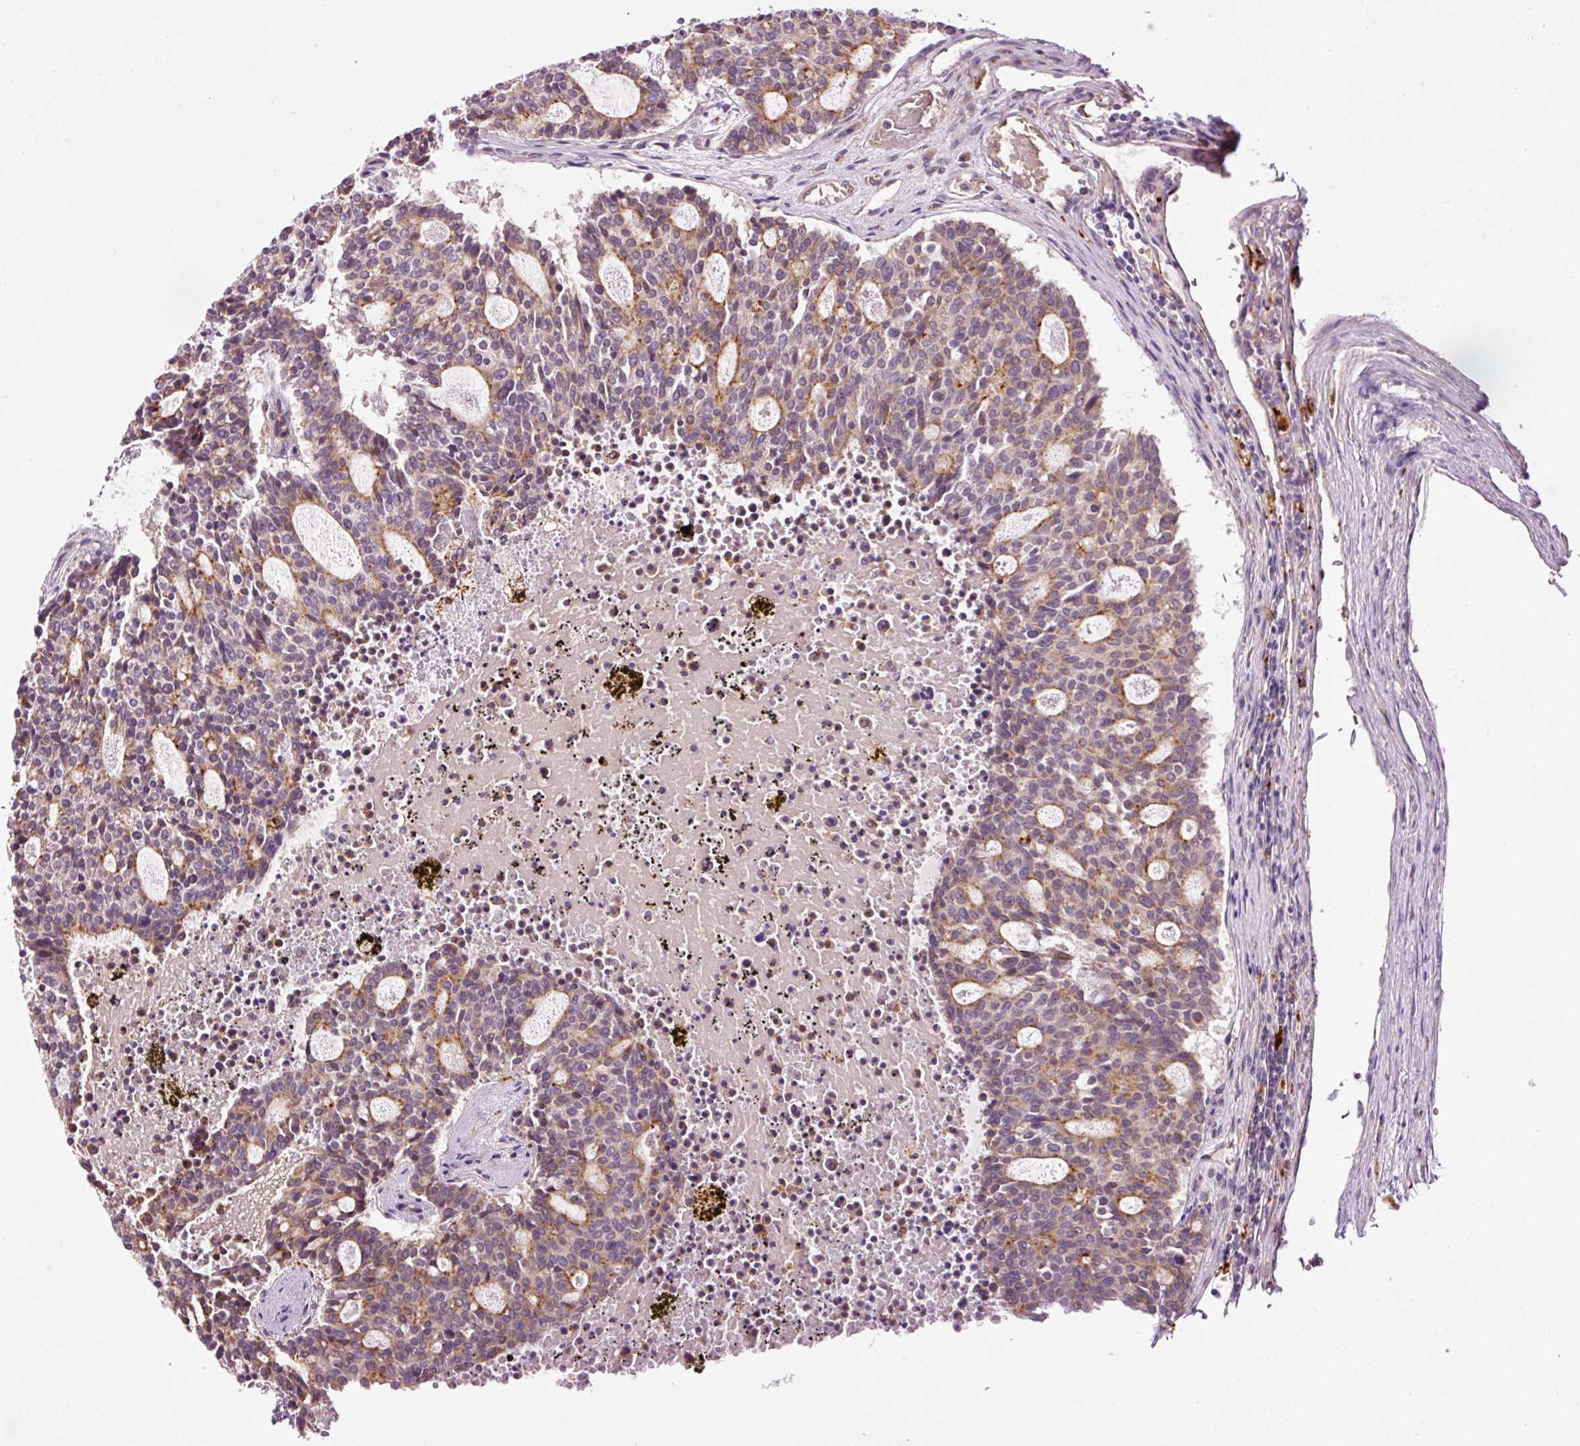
{"staining": {"intensity": "weak", "quantity": ">75%", "location": "cytoplasmic/membranous"}, "tissue": "carcinoid", "cell_type": "Tumor cells", "image_type": "cancer", "snomed": [{"axis": "morphology", "description": "Carcinoid, malignant, NOS"}, {"axis": "topography", "description": "Pancreas"}], "caption": "Carcinoid stained with immunohistochemistry exhibits weak cytoplasmic/membranous positivity in approximately >75% of tumor cells. (Brightfield microscopy of DAB IHC at high magnification).", "gene": "ZNF639", "patient": {"sex": "female", "age": 54}}